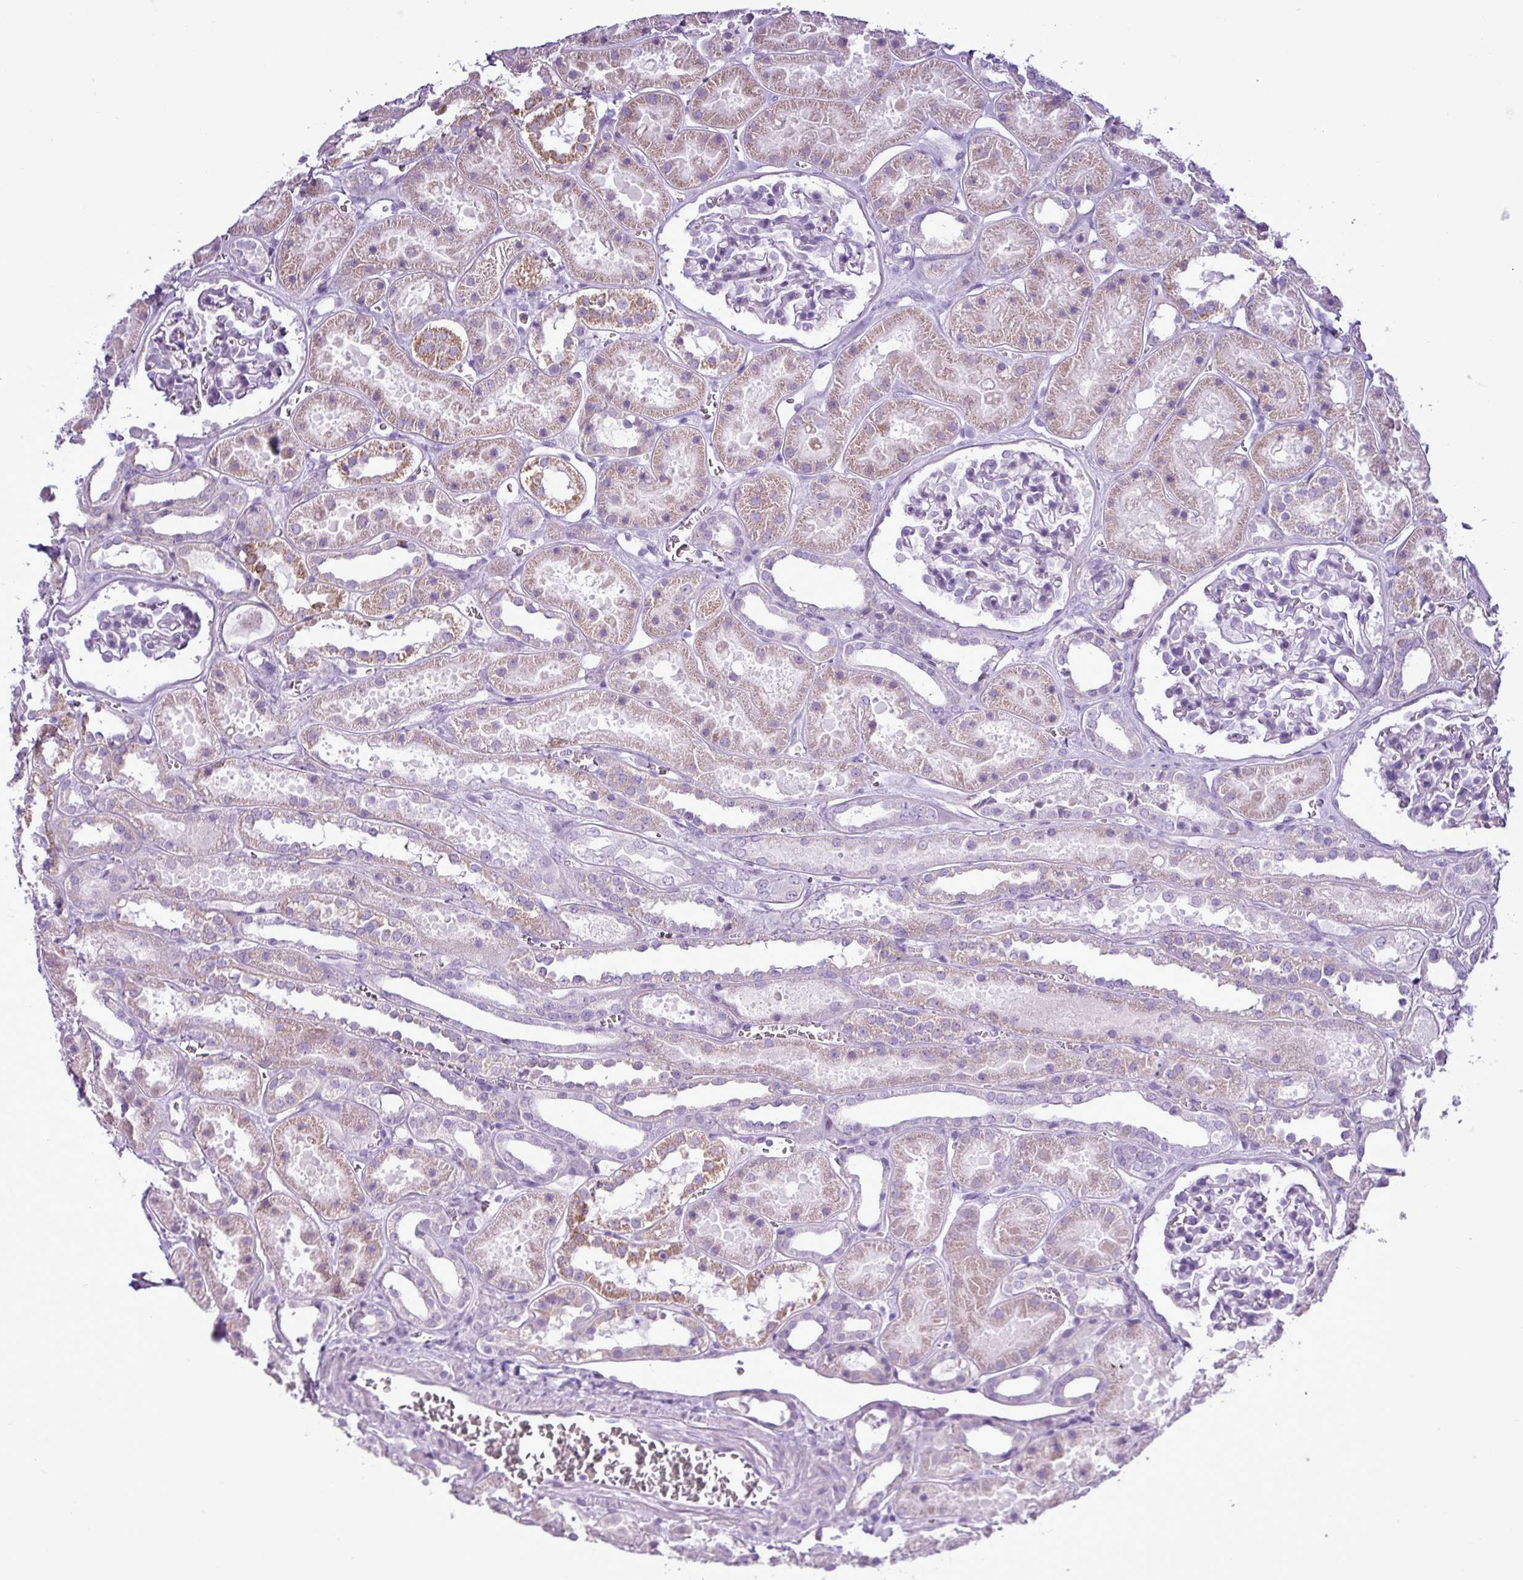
{"staining": {"intensity": "negative", "quantity": "none", "location": "none"}, "tissue": "kidney", "cell_type": "Cells in glomeruli", "image_type": "normal", "snomed": [{"axis": "morphology", "description": "Normal tissue, NOS"}, {"axis": "topography", "description": "Kidney"}], "caption": "IHC photomicrograph of normal kidney stained for a protein (brown), which displays no positivity in cells in glomeruli.", "gene": "ALDH3A1", "patient": {"sex": "female", "age": 41}}